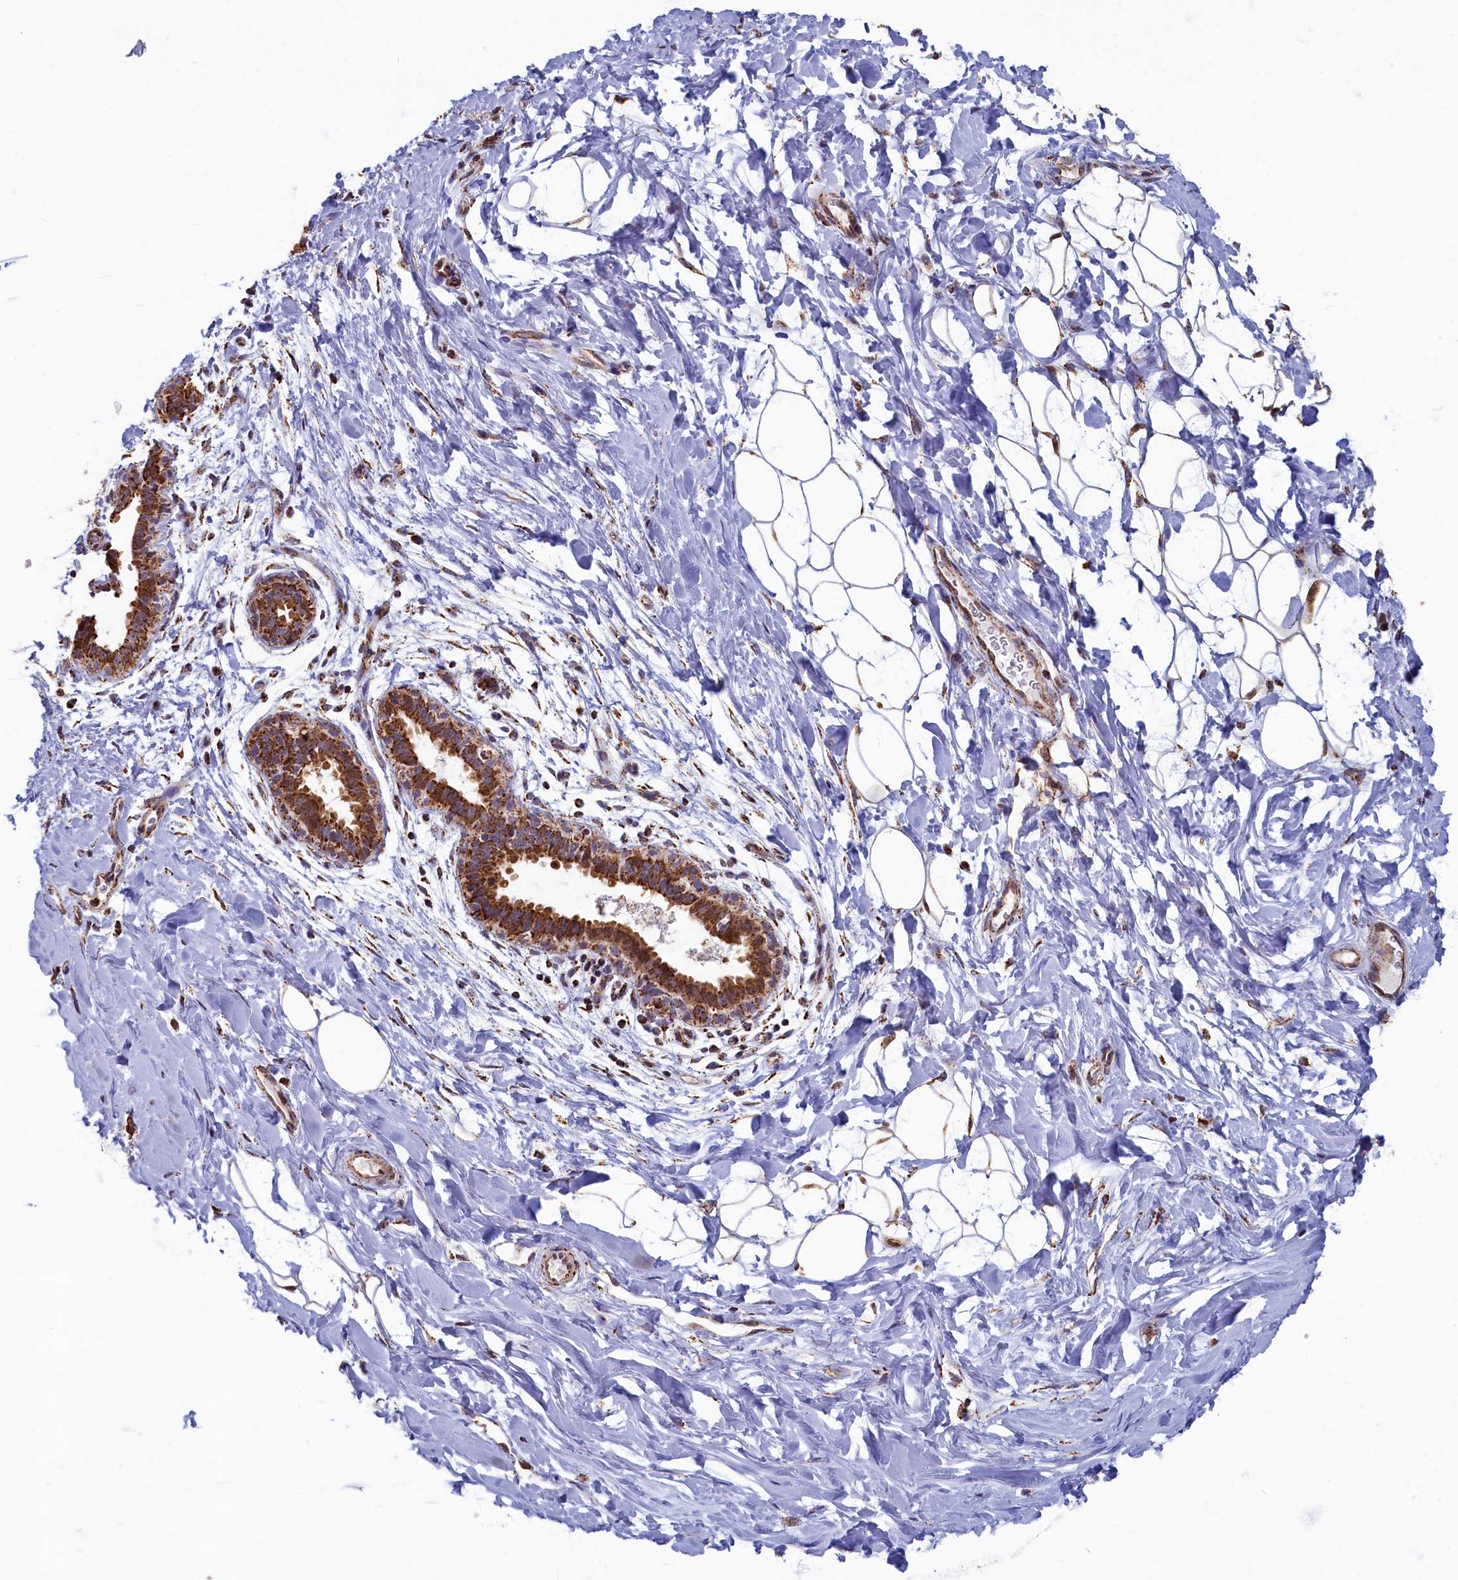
{"staining": {"intensity": "moderate", "quantity": ">75%", "location": "cytoplasmic/membranous"}, "tissue": "adipose tissue", "cell_type": "Adipocytes", "image_type": "normal", "snomed": [{"axis": "morphology", "description": "Normal tissue, NOS"}, {"axis": "topography", "description": "Breast"}], "caption": "A brown stain shows moderate cytoplasmic/membranous expression of a protein in adipocytes of unremarkable adipose tissue. (DAB (3,3'-diaminobenzidine) IHC, brown staining for protein, blue staining for nuclei).", "gene": "SPR", "patient": {"sex": "female", "age": 26}}